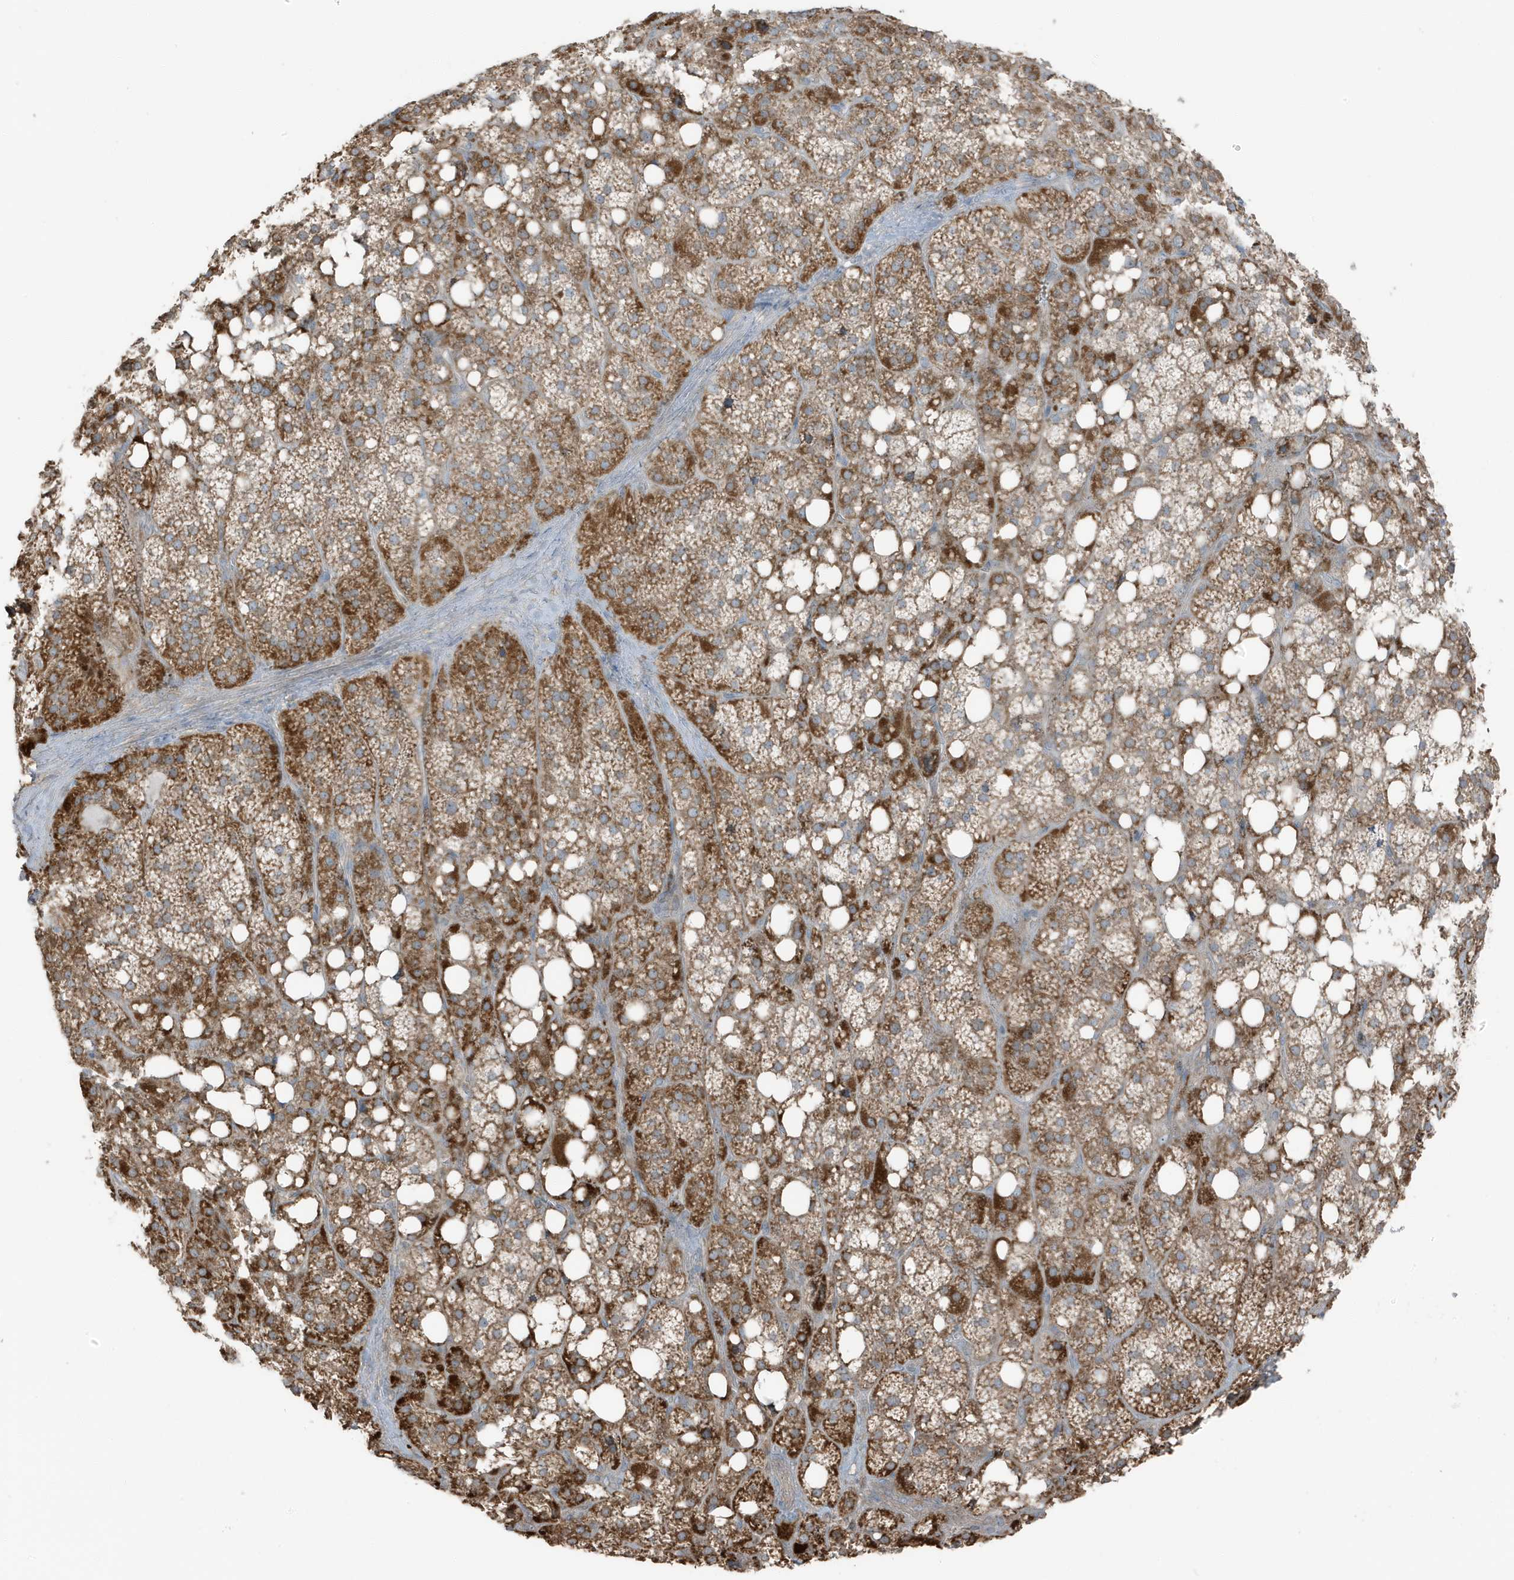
{"staining": {"intensity": "strong", "quantity": ">75%", "location": "cytoplasmic/membranous"}, "tissue": "adrenal gland", "cell_type": "Glandular cells", "image_type": "normal", "snomed": [{"axis": "morphology", "description": "Normal tissue, NOS"}, {"axis": "topography", "description": "Adrenal gland"}], "caption": "Immunohistochemical staining of benign adrenal gland demonstrates high levels of strong cytoplasmic/membranous staining in about >75% of glandular cells. The staining was performed using DAB (3,3'-diaminobenzidine) to visualize the protein expression in brown, while the nuclei were stained in blue with hematoxylin (Magnification: 20x).", "gene": "AZI2", "patient": {"sex": "female", "age": 59}}